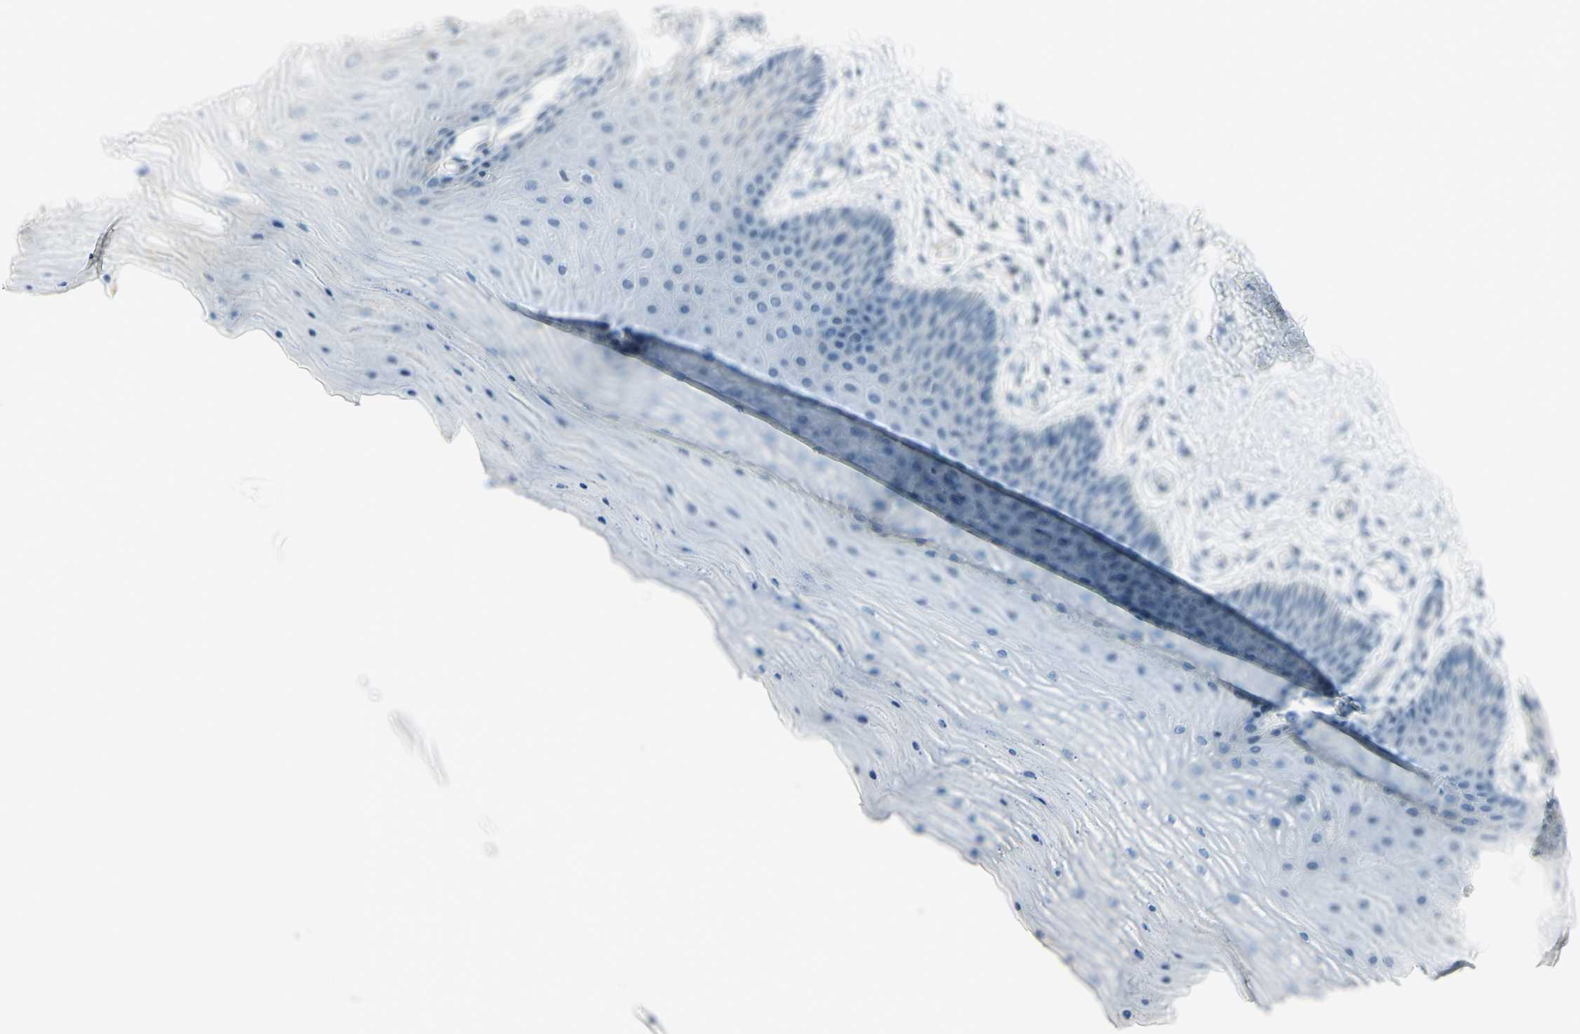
{"staining": {"intensity": "negative", "quantity": "none", "location": "none"}, "tissue": "cervix", "cell_type": "Glandular cells", "image_type": "normal", "snomed": [{"axis": "morphology", "description": "Normal tissue, NOS"}, {"axis": "topography", "description": "Cervix"}], "caption": "Glandular cells are negative for brown protein staining in benign cervix. (DAB (3,3'-diaminobenzidine) immunohistochemistry with hematoxylin counter stain).", "gene": "ASB9", "patient": {"sex": "female", "age": 55}}